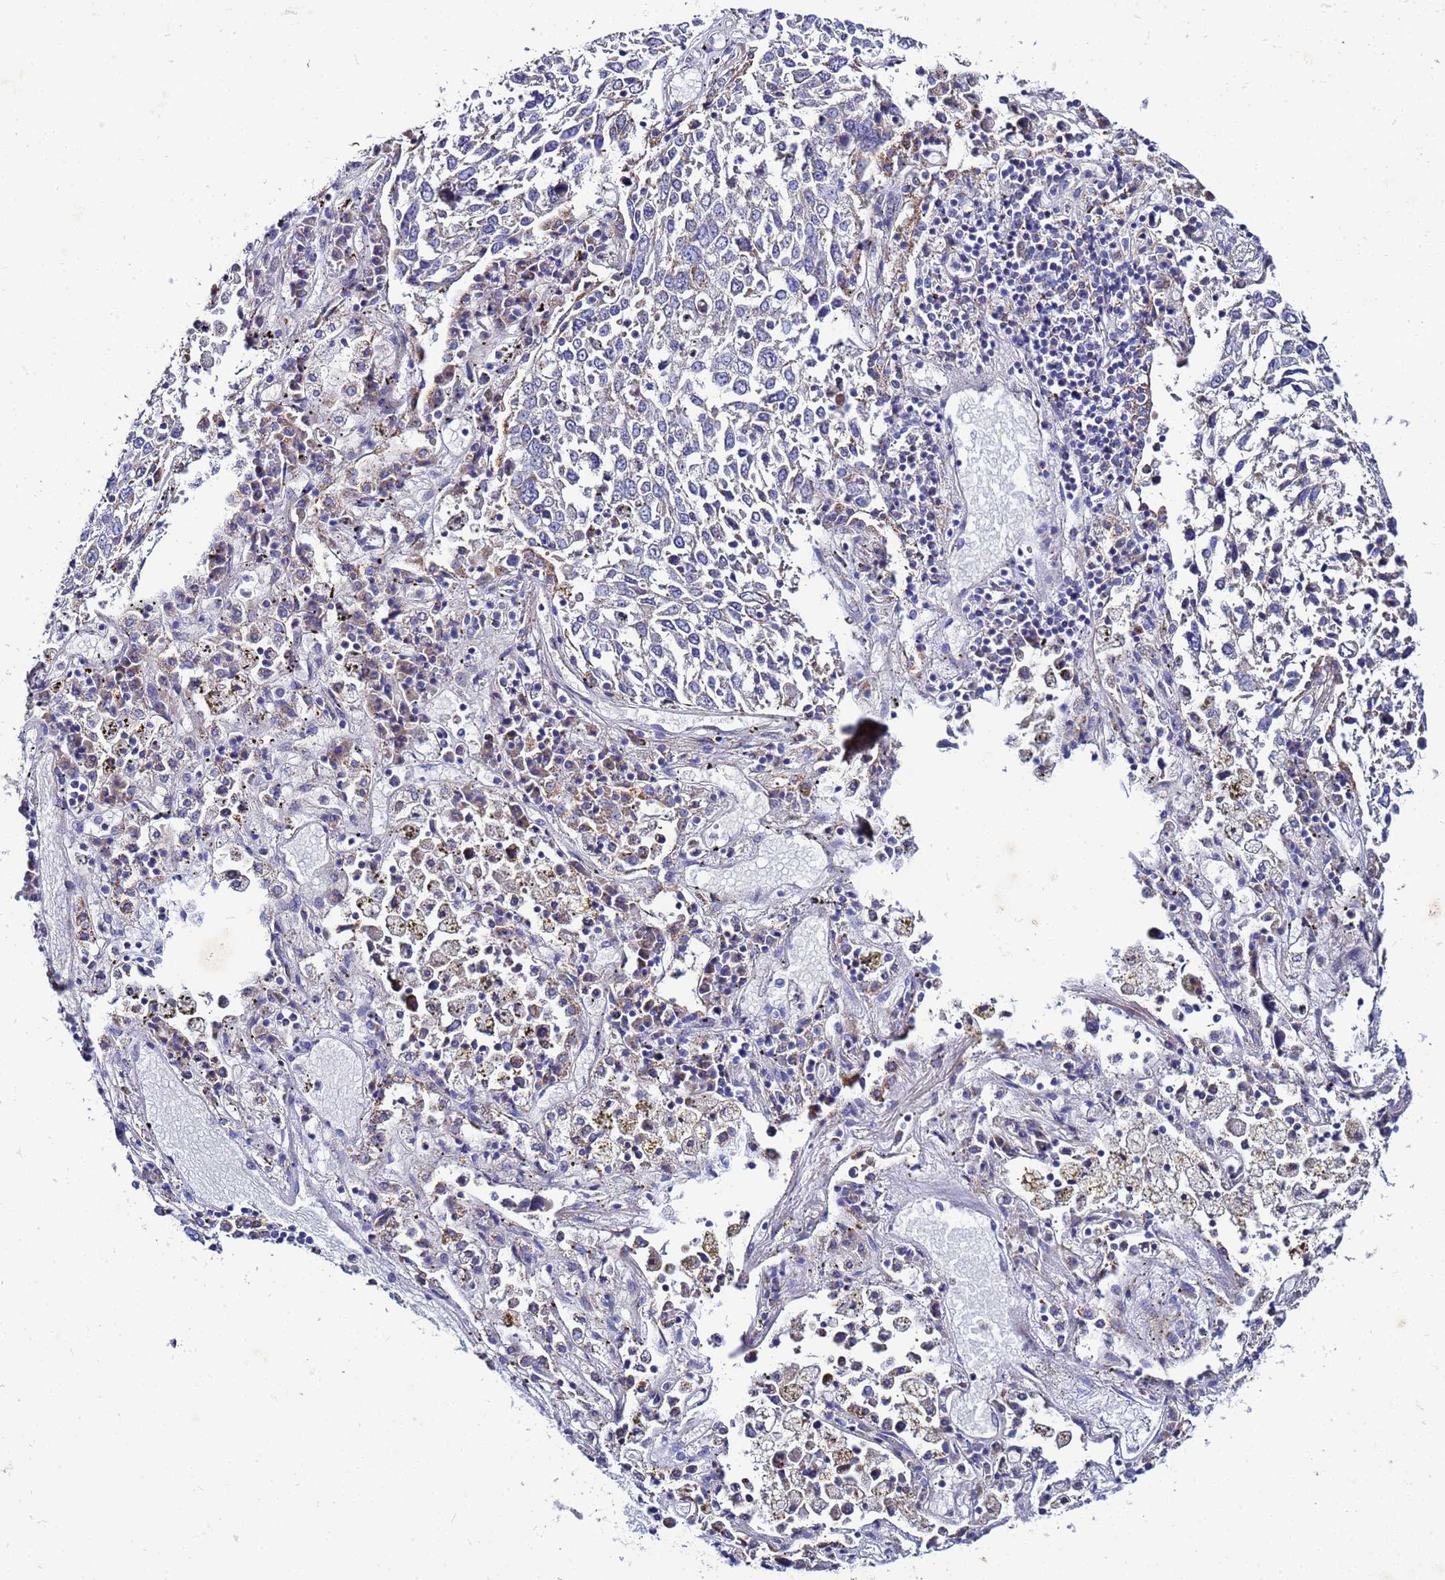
{"staining": {"intensity": "weak", "quantity": "<25%", "location": "cytoplasmic/membranous"}, "tissue": "lung cancer", "cell_type": "Tumor cells", "image_type": "cancer", "snomed": [{"axis": "morphology", "description": "Squamous cell carcinoma, NOS"}, {"axis": "topography", "description": "Lung"}], "caption": "Micrograph shows no protein staining in tumor cells of lung cancer (squamous cell carcinoma) tissue.", "gene": "FAHD2A", "patient": {"sex": "male", "age": 65}}